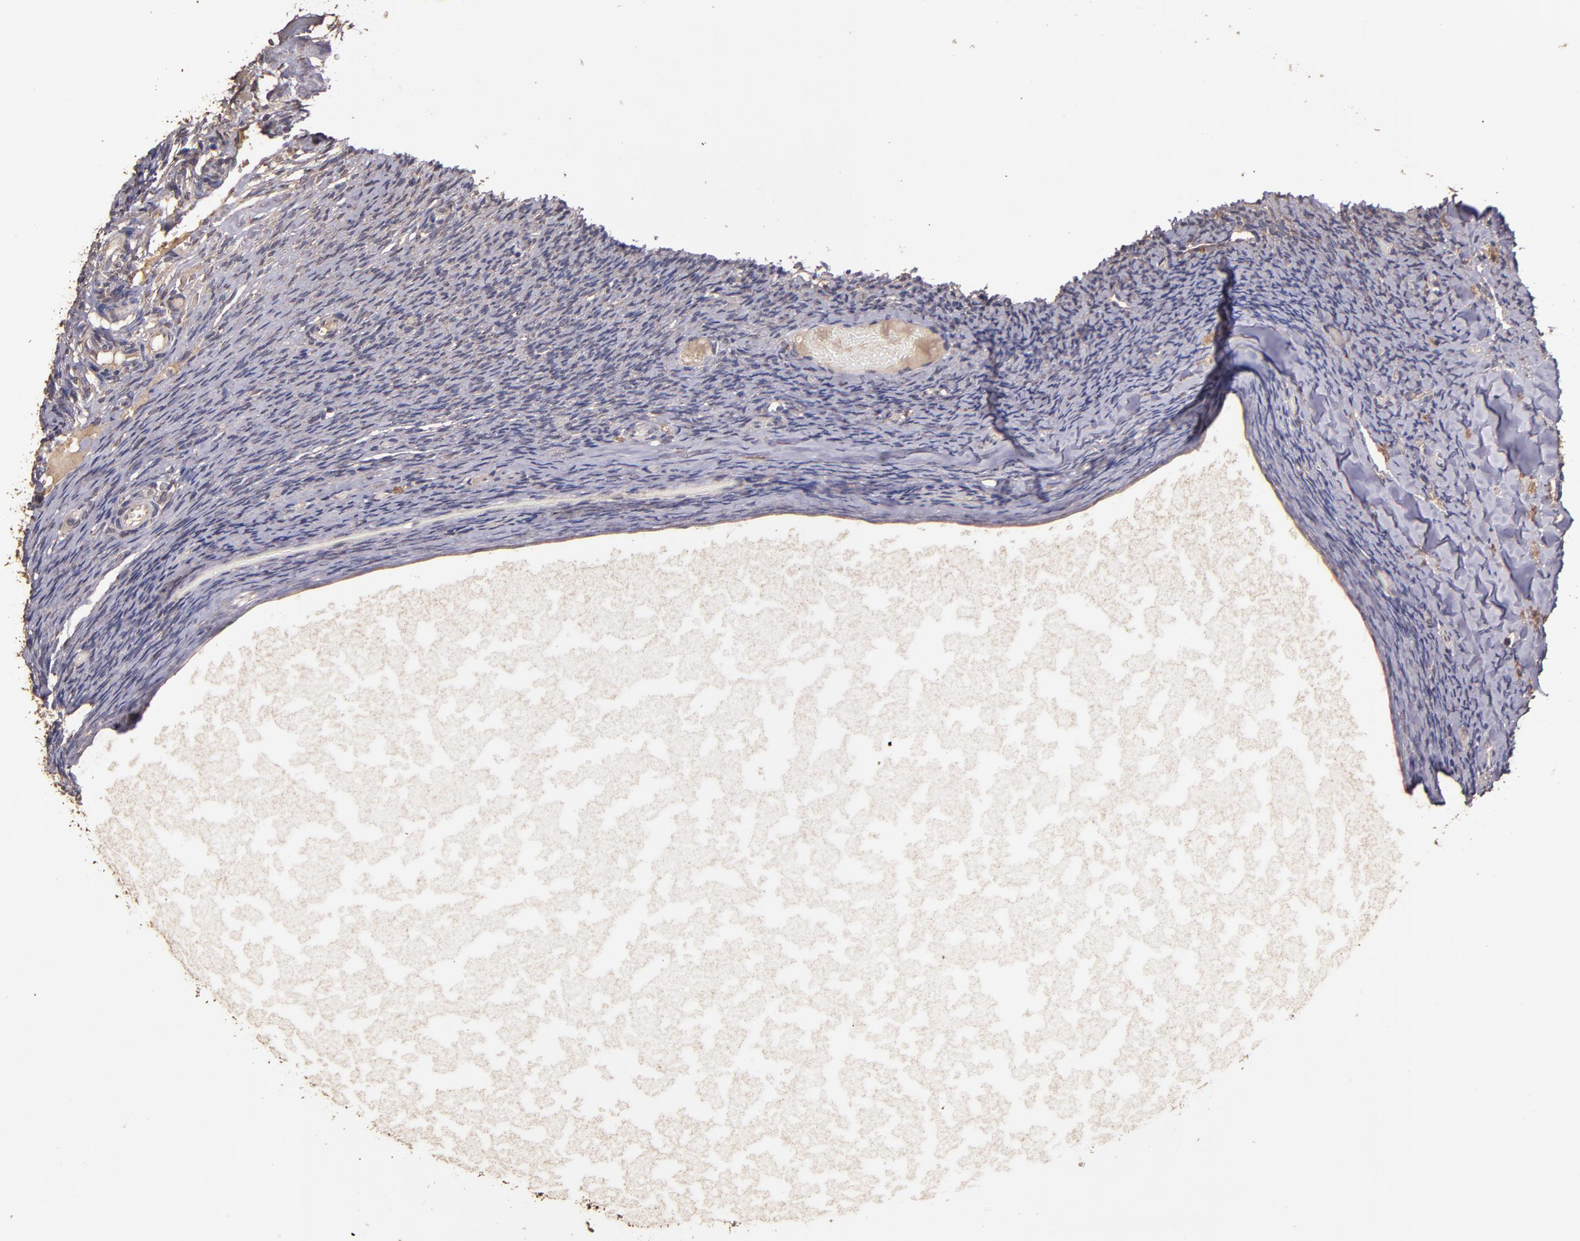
{"staining": {"intensity": "negative", "quantity": "none", "location": "none"}, "tissue": "ovary", "cell_type": "Ovarian stroma cells", "image_type": "normal", "snomed": [{"axis": "morphology", "description": "Normal tissue, NOS"}, {"axis": "topography", "description": "Ovary"}], "caption": "Ovary stained for a protein using IHC shows no positivity ovarian stroma cells.", "gene": "HECTD1", "patient": {"sex": "female", "age": 60}}